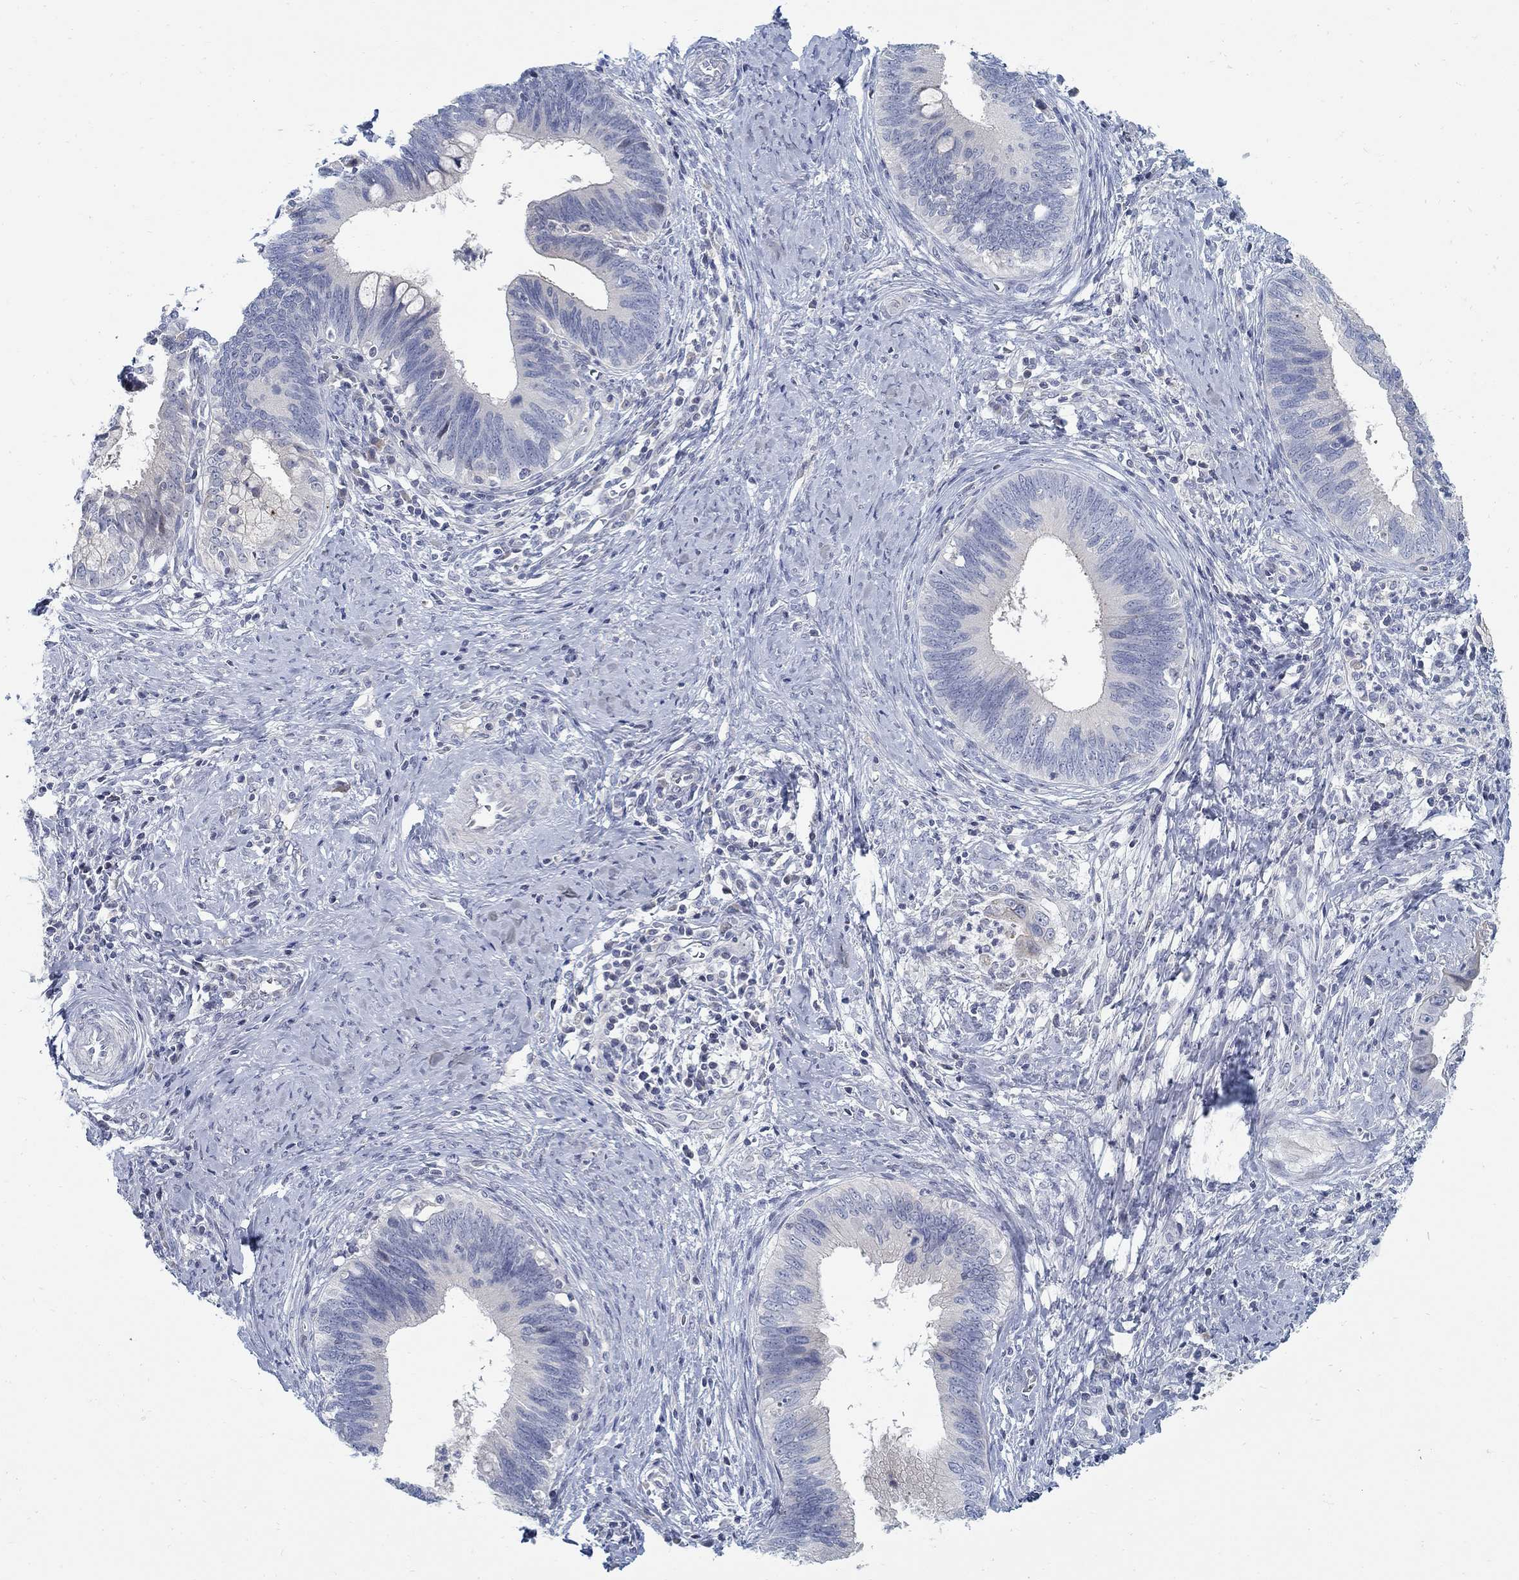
{"staining": {"intensity": "negative", "quantity": "none", "location": "none"}, "tissue": "cervical cancer", "cell_type": "Tumor cells", "image_type": "cancer", "snomed": [{"axis": "morphology", "description": "Adenocarcinoma, NOS"}, {"axis": "topography", "description": "Cervix"}], "caption": "DAB (3,3'-diaminobenzidine) immunohistochemical staining of human cervical adenocarcinoma shows no significant positivity in tumor cells.", "gene": "ANO7", "patient": {"sex": "female", "age": 42}}